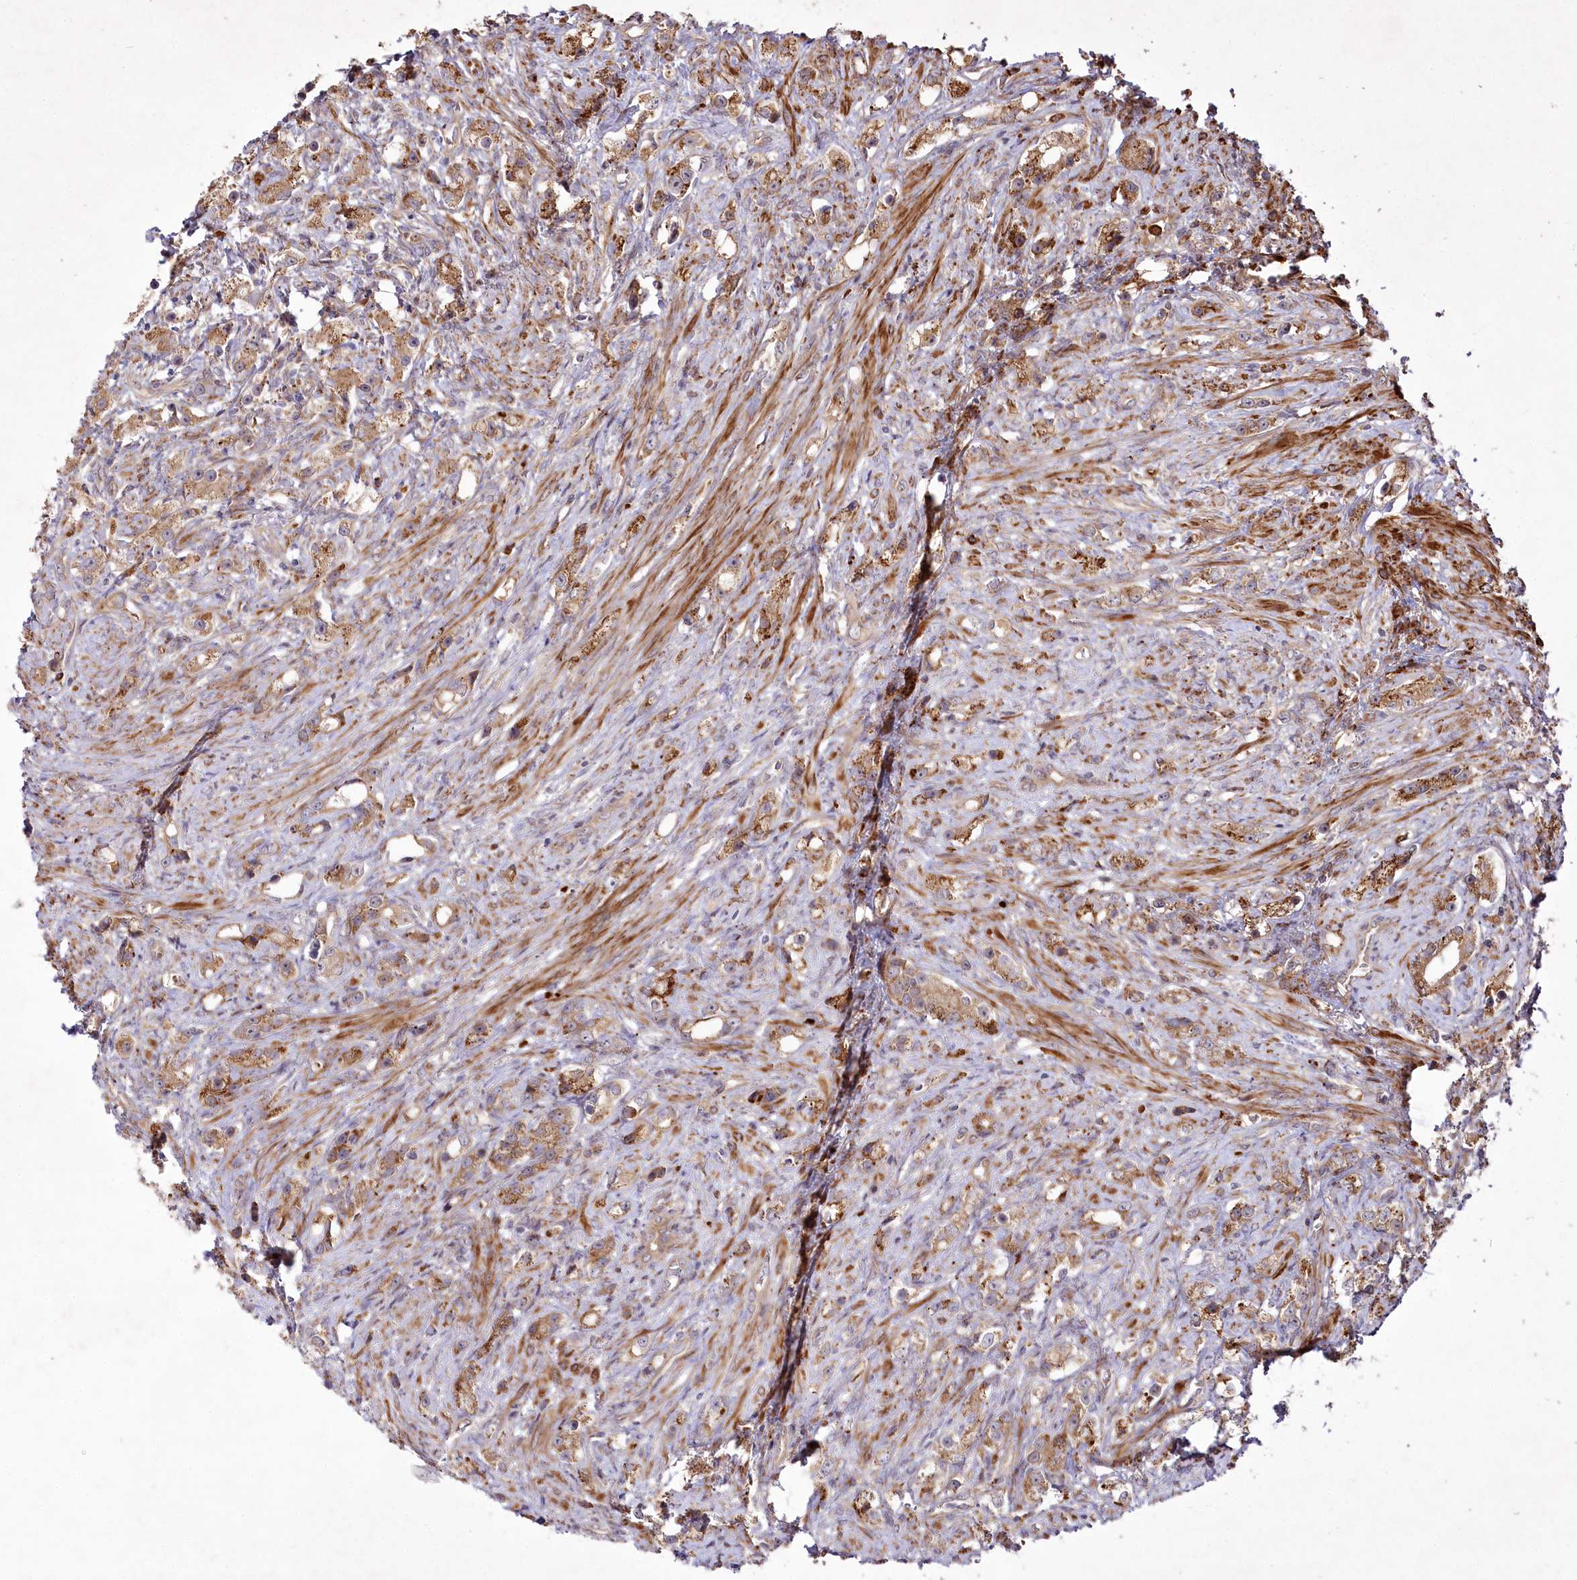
{"staining": {"intensity": "moderate", "quantity": ">75%", "location": "cytoplasmic/membranous"}, "tissue": "prostate cancer", "cell_type": "Tumor cells", "image_type": "cancer", "snomed": [{"axis": "morphology", "description": "Adenocarcinoma, High grade"}, {"axis": "topography", "description": "Prostate"}], "caption": "Moderate cytoplasmic/membranous protein positivity is identified in approximately >75% of tumor cells in prostate cancer (adenocarcinoma (high-grade)). (brown staining indicates protein expression, while blue staining denotes nuclei).", "gene": "PSTK", "patient": {"sex": "male", "age": 63}}